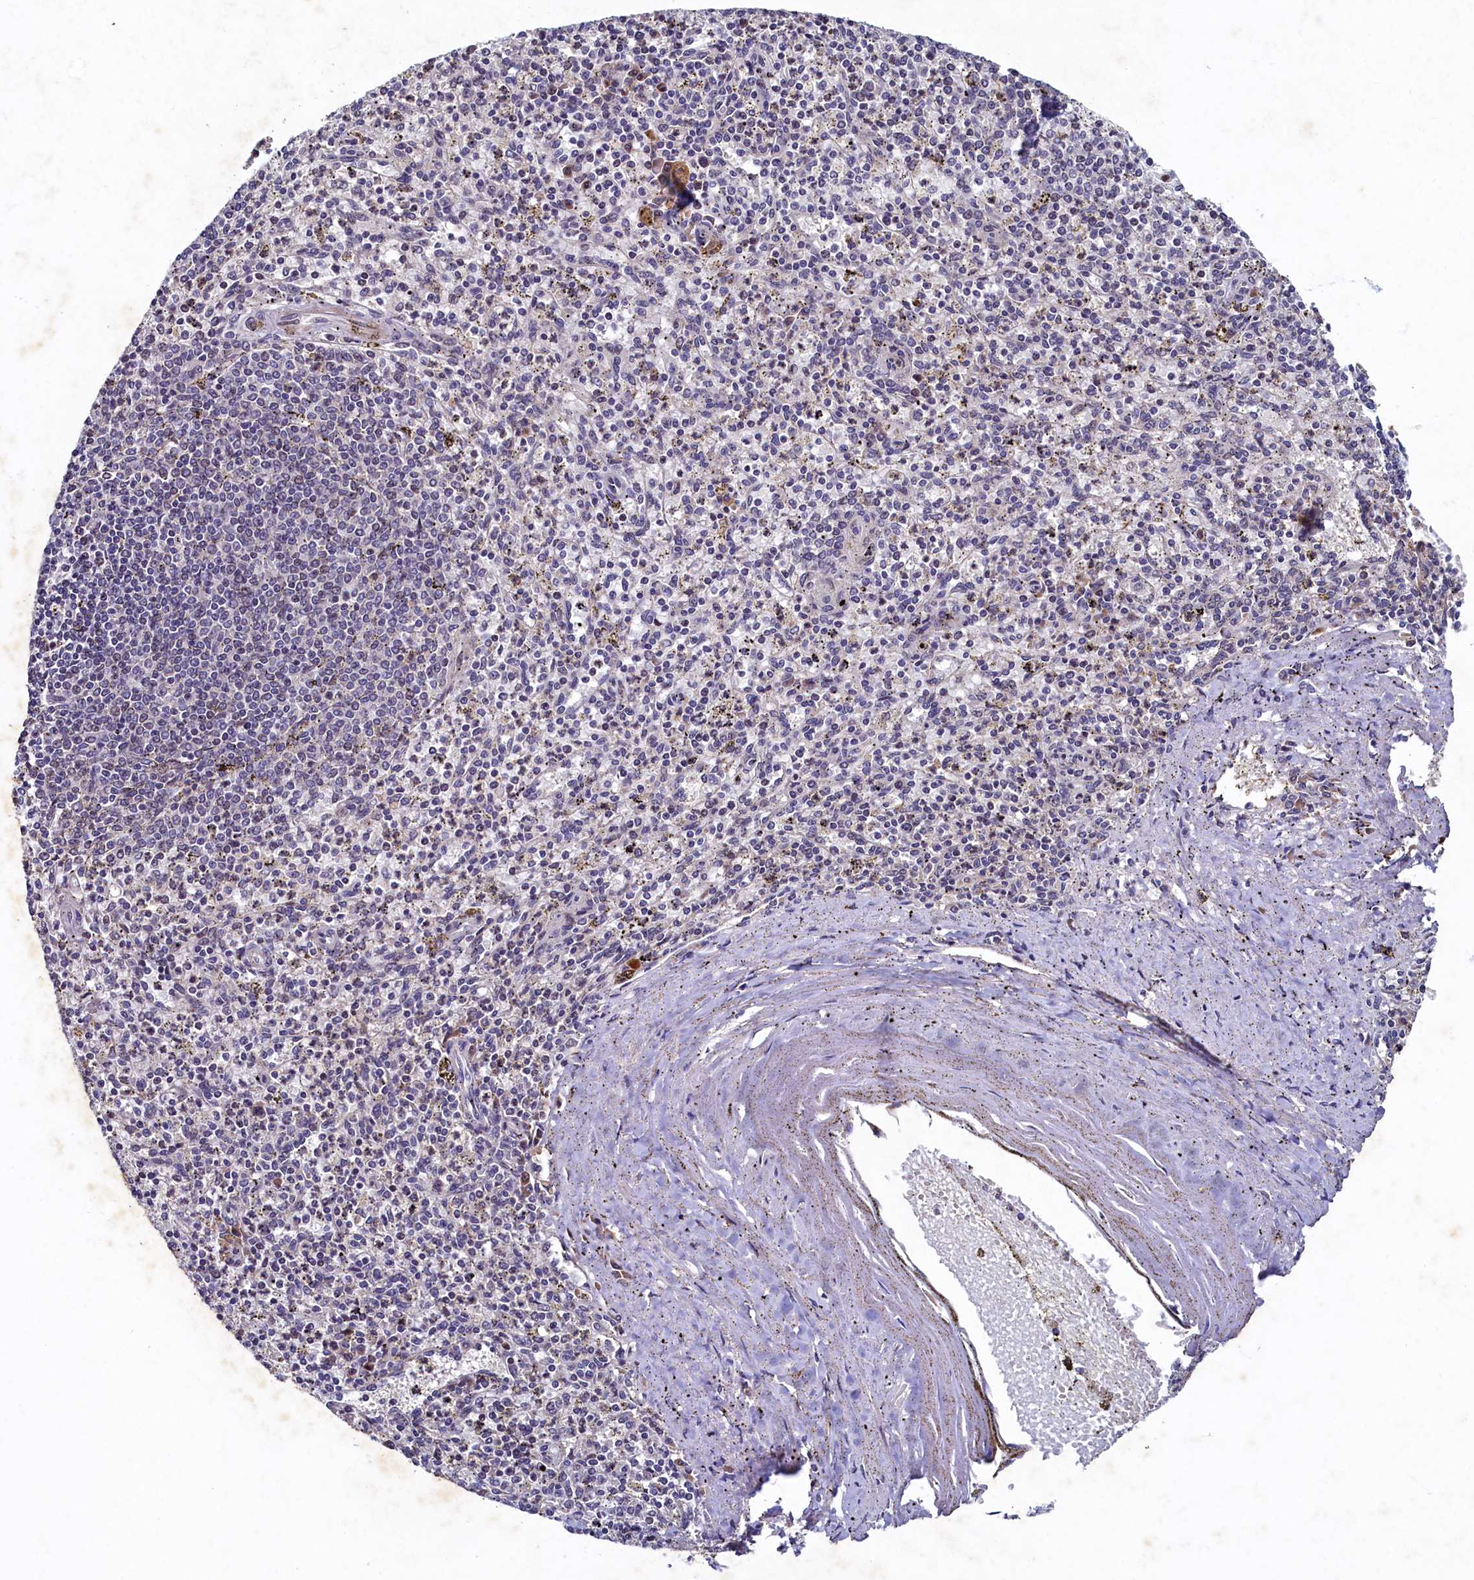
{"staining": {"intensity": "weak", "quantity": "<25%", "location": "nuclear"}, "tissue": "spleen", "cell_type": "Cells in red pulp", "image_type": "normal", "snomed": [{"axis": "morphology", "description": "Normal tissue, NOS"}, {"axis": "topography", "description": "Spleen"}], "caption": "IHC histopathology image of benign human spleen stained for a protein (brown), which displays no staining in cells in red pulp. (DAB IHC visualized using brightfield microscopy, high magnification).", "gene": "LATS2", "patient": {"sex": "male", "age": 72}}